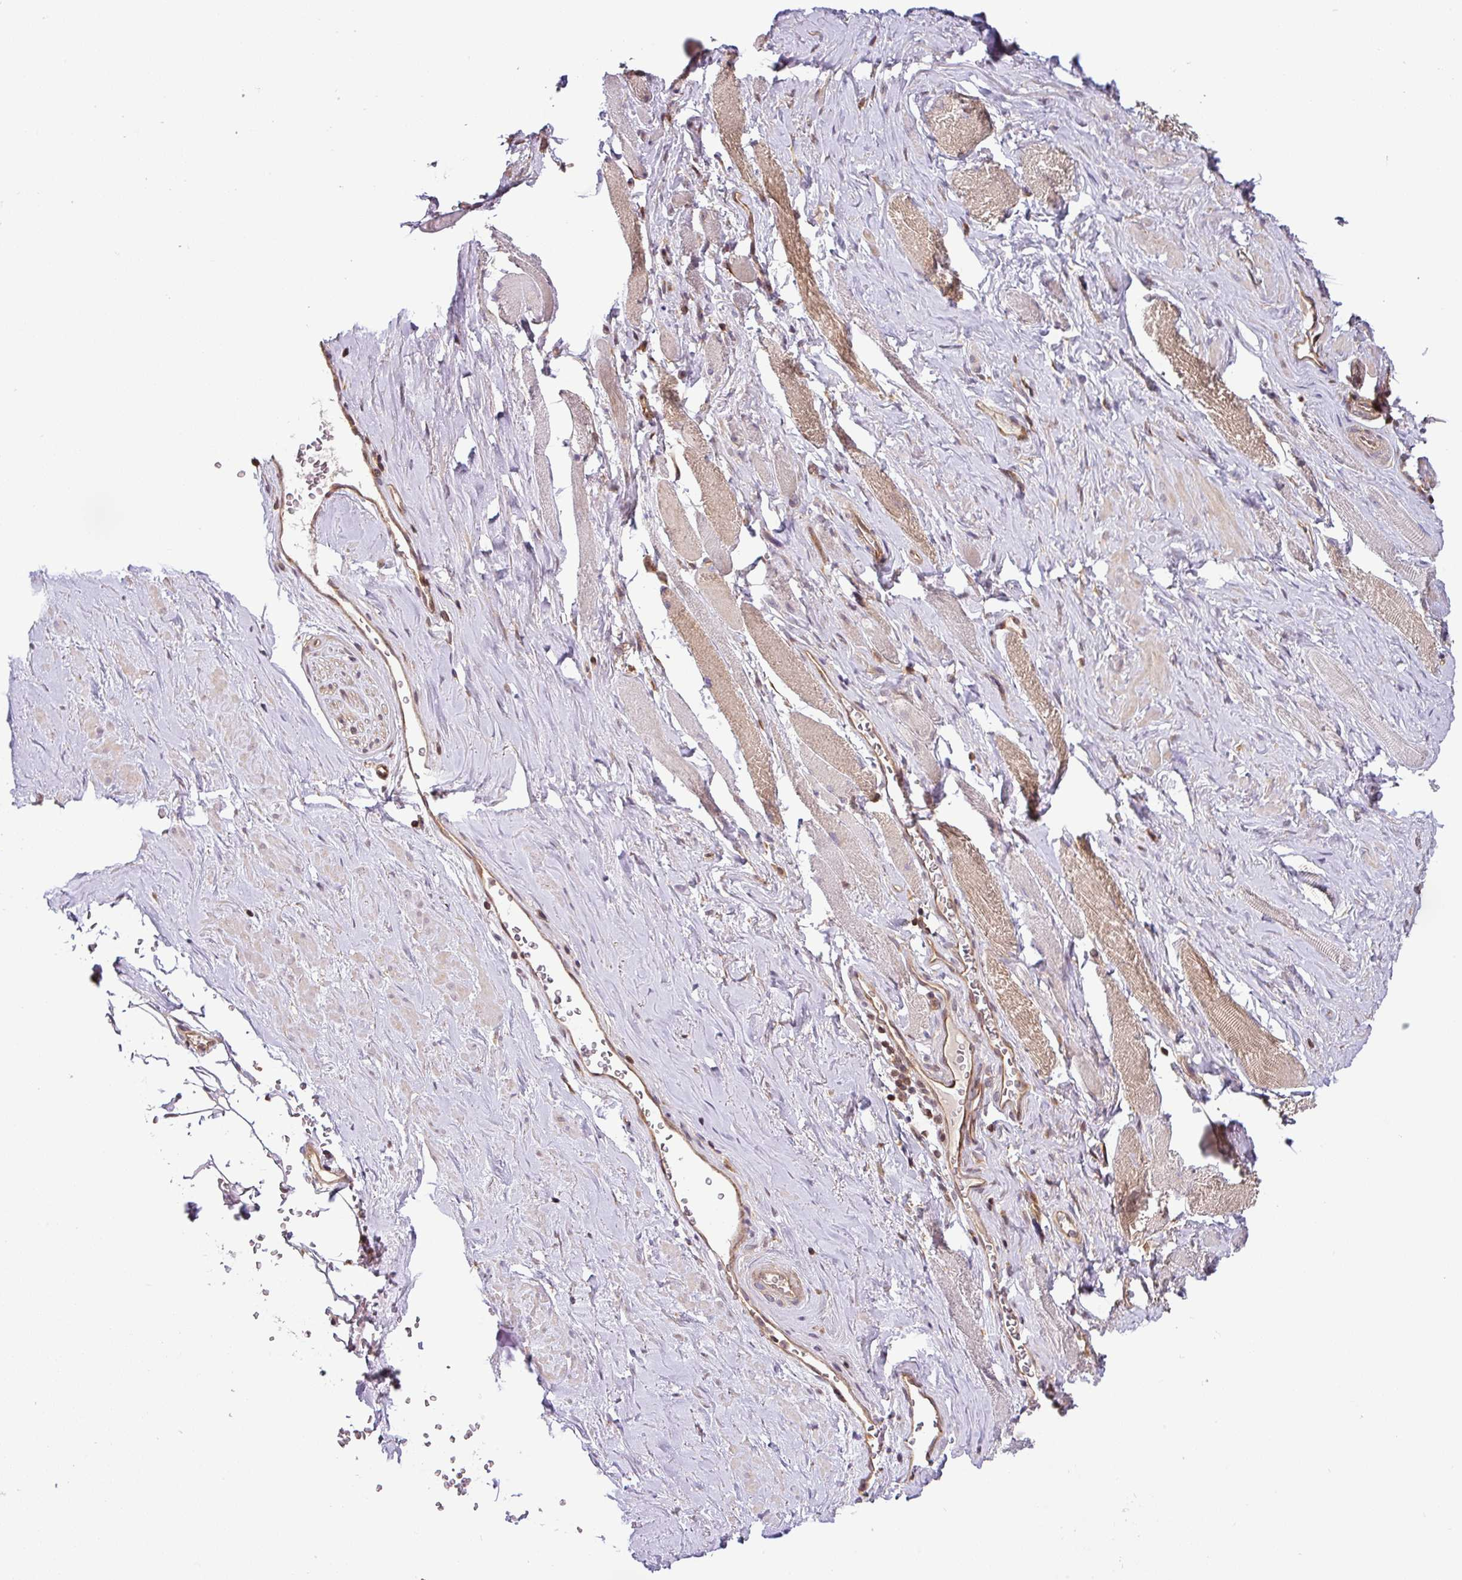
{"staining": {"intensity": "negative", "quantity": "none", "location": "none"}, "tissue": "adipose tissue", "cell_type": "Adipocytes", "image_type": "normal", "snomed": [{"axis": "morphology", "description": "Normal tissue, NOS"}, {"axis": "topography", "description": "Prostate"}, {"axis": "topography", "description": "Peripheral nerve tissue"}], "caption": "Protein analysis of benign adipose tissue displays no significant positivity in adipocytes.", "gene": "SHB", "patient": {"sex": "male", "age": 61}}